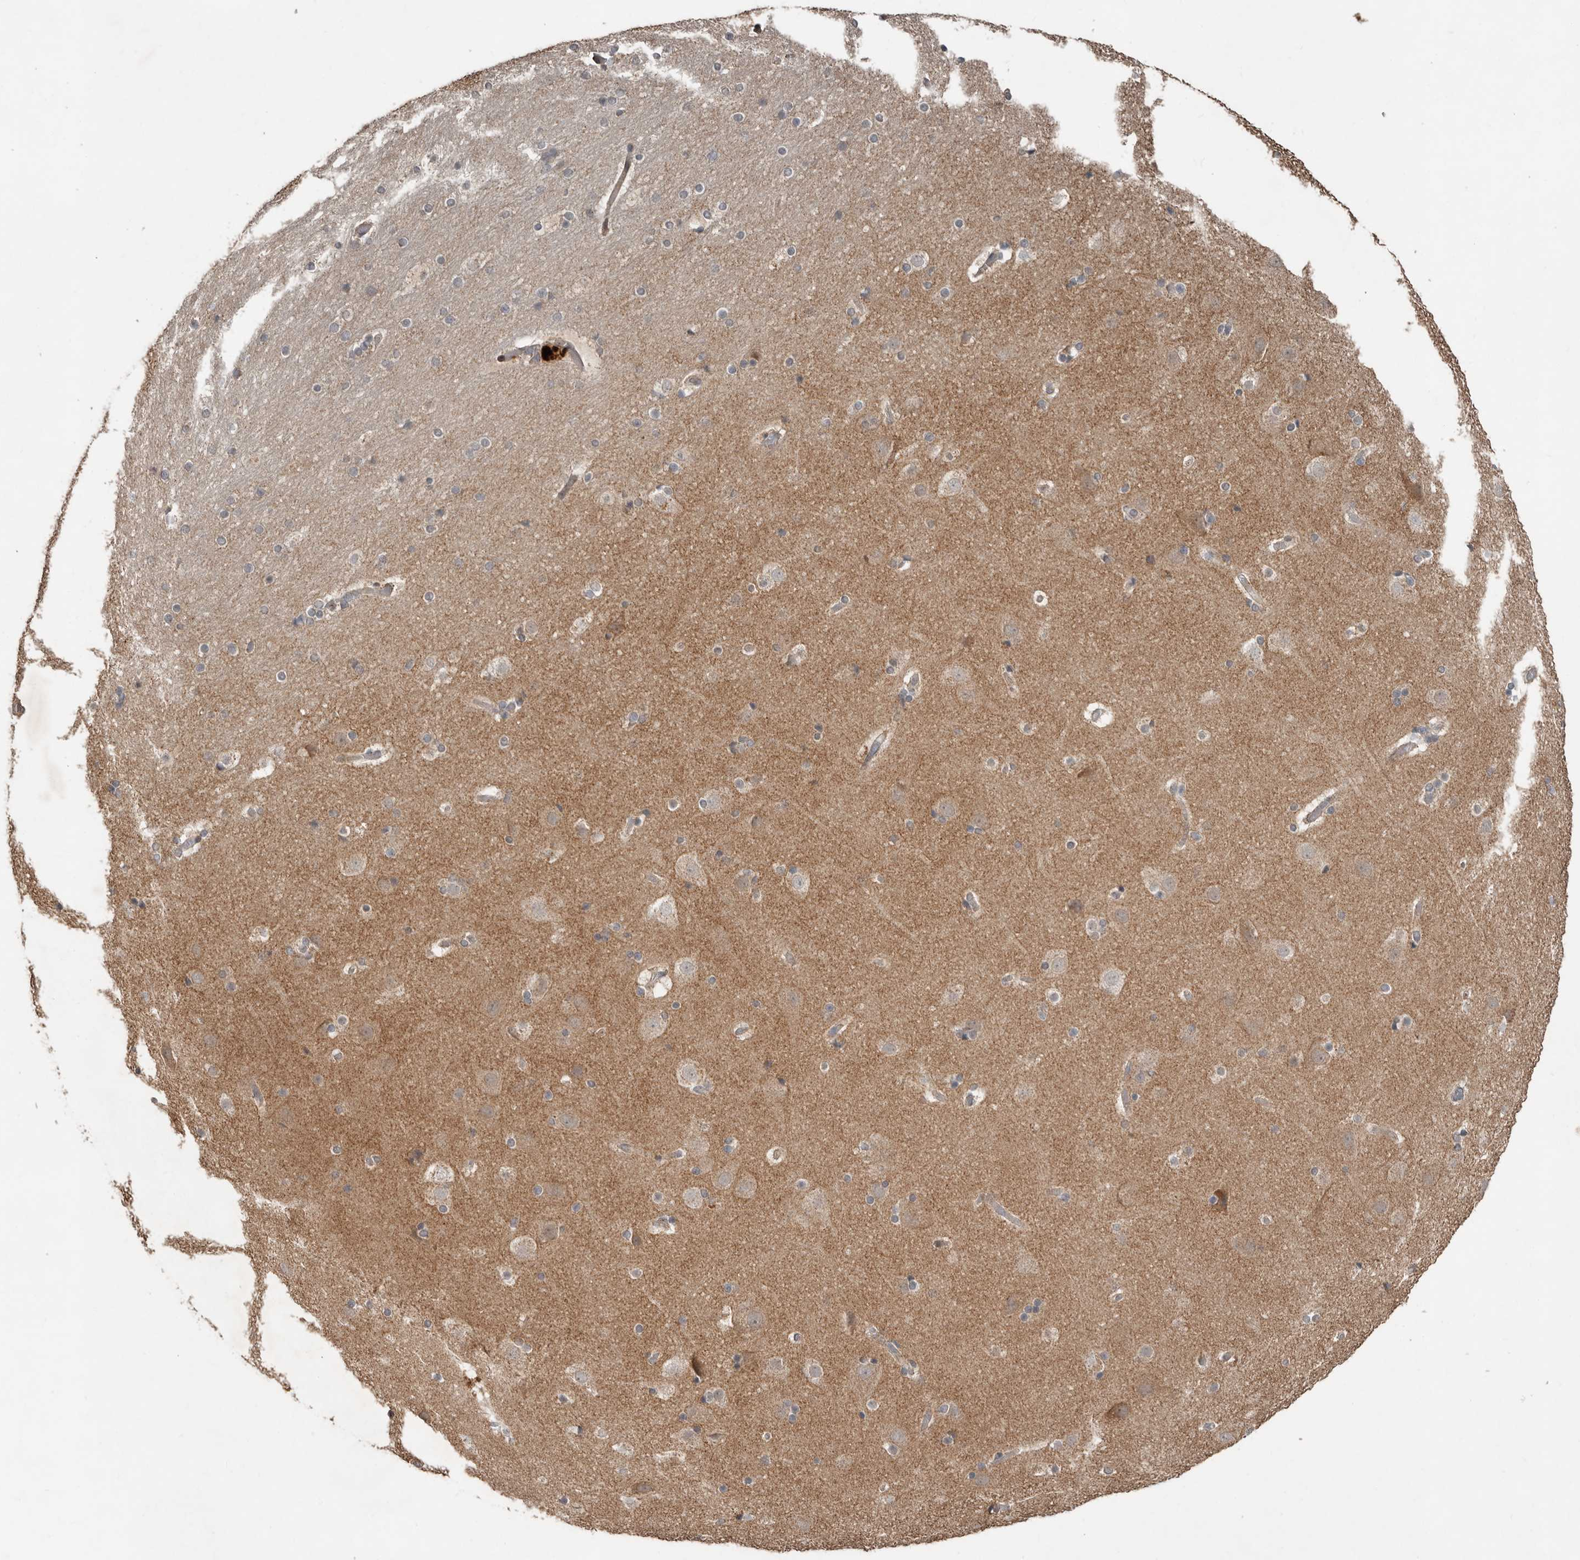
{"staining": {"intensity": "weak", "quantity": ">75%", "location": "cytoplasmic/membranous"}, "tissue": "cerebral cortex", "cell_type": "Endothelial cells", "image_type": "normal", "snomed": [{"axis": "morphology", "description": "Normal tissue, NOS"}, {"axis": "topography", "description": "Cerebral cortex"}], "caption": "Weak cytoplasmic/membranous protein staining is identified in approximately >75% of endothelial cells in cerebral cortex. (DAB (3,3'-diaminobenzidine) = brown stain, brightfield microscopy at high magnification).", "gene": "SLC6A7", "patient": {"sex": "male", "age": 57}}